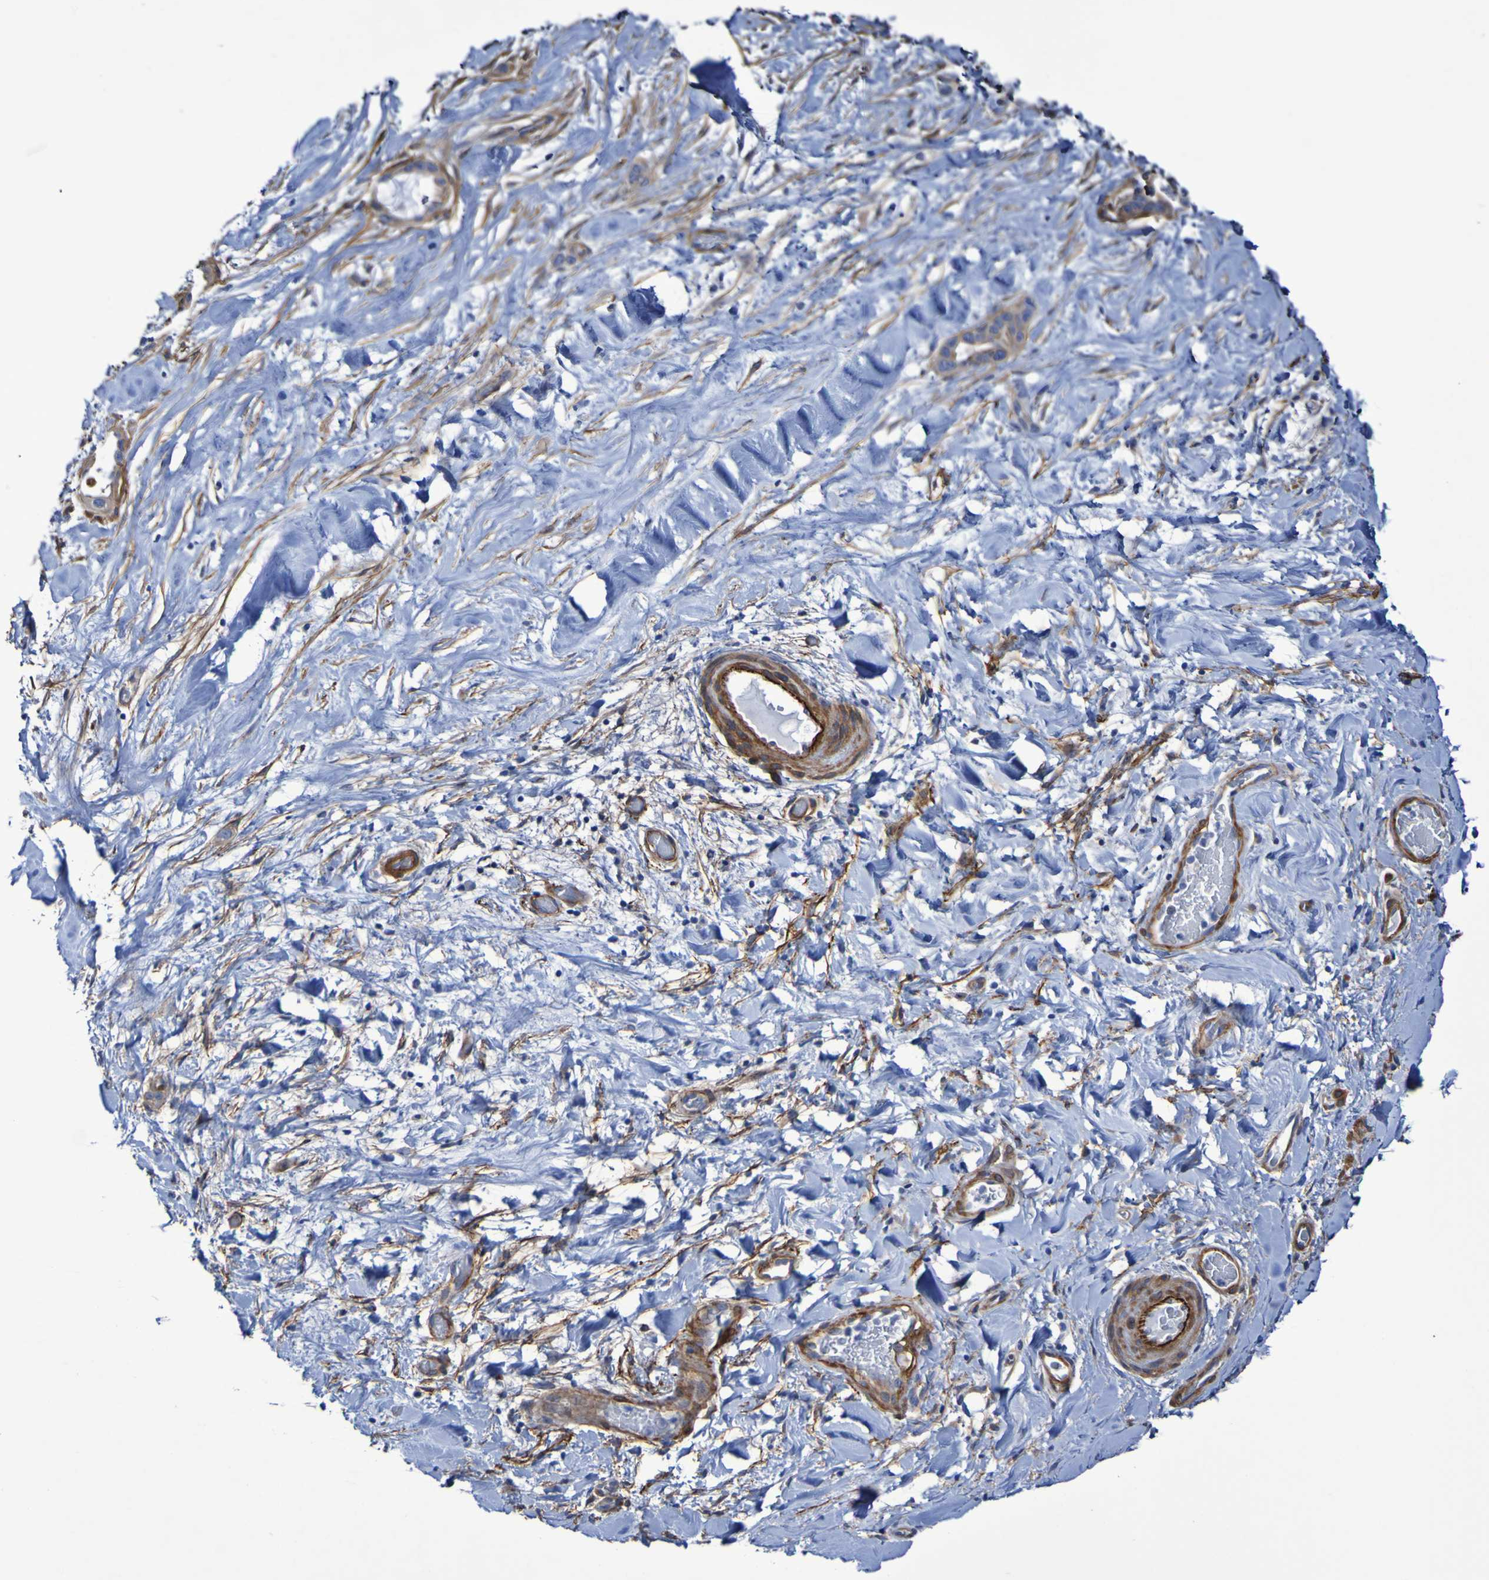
{"staining": {"intensity": "moderate", "quantity": ">75%", "location": "cytoplasmic/membranous"}, "tissue": "liver cancer", "cell_type": "Tumor cells", "image_type": "cancer", "snomed": [{"axis": "morphology", "description": "Cholangiocarcinoma"}, {"axis": "topography", "description": "Liver"}], "caption": "The photomicrograph demonstrates staining of liver cancer (cholangiocarcinoma), revealing moderate cytoplasmic/membranous protein expression (brown color) within tumor cells.", "gene": "LPP", "patient": {"sex": "female", "age": 65}}